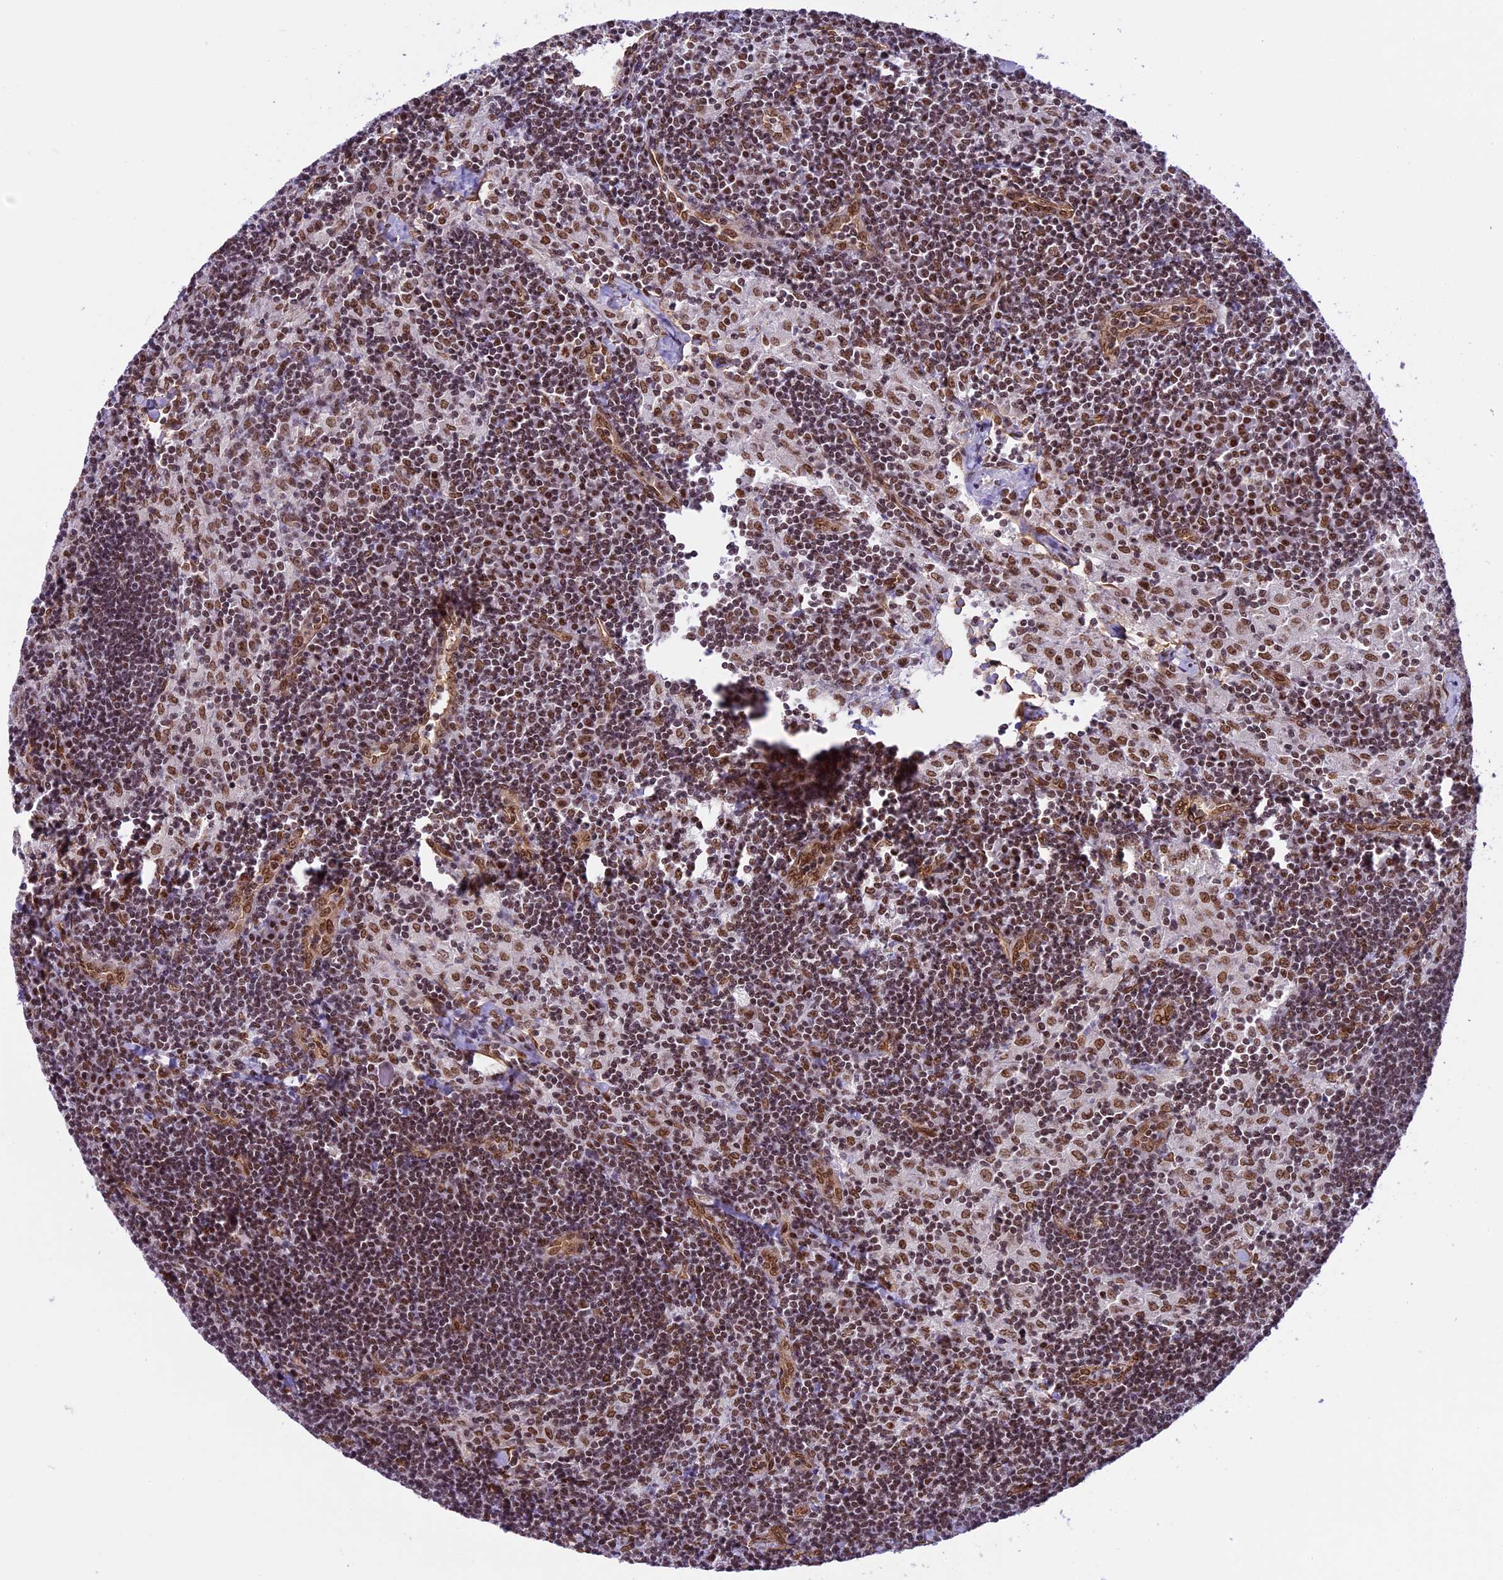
{"staining": {"intensity": "moderate", "quantity": ">75%", "location": "nuclear"}, "tissue": "lymph node", "cell_type": "Germinal center cells", "image_type": "normal", "snomed": [{"axis": "morphology", "description": "Normal tissue, NOS"}, {"axis": "topography", "description": "Lymph node"}], "caption": "A histopathology image of human lymph node stained for a protein displays moderate nuclear brown staining in germinal center cells.", "gene": "MPHOSPH8", "patient": {"sex": "male", "age": 24}}